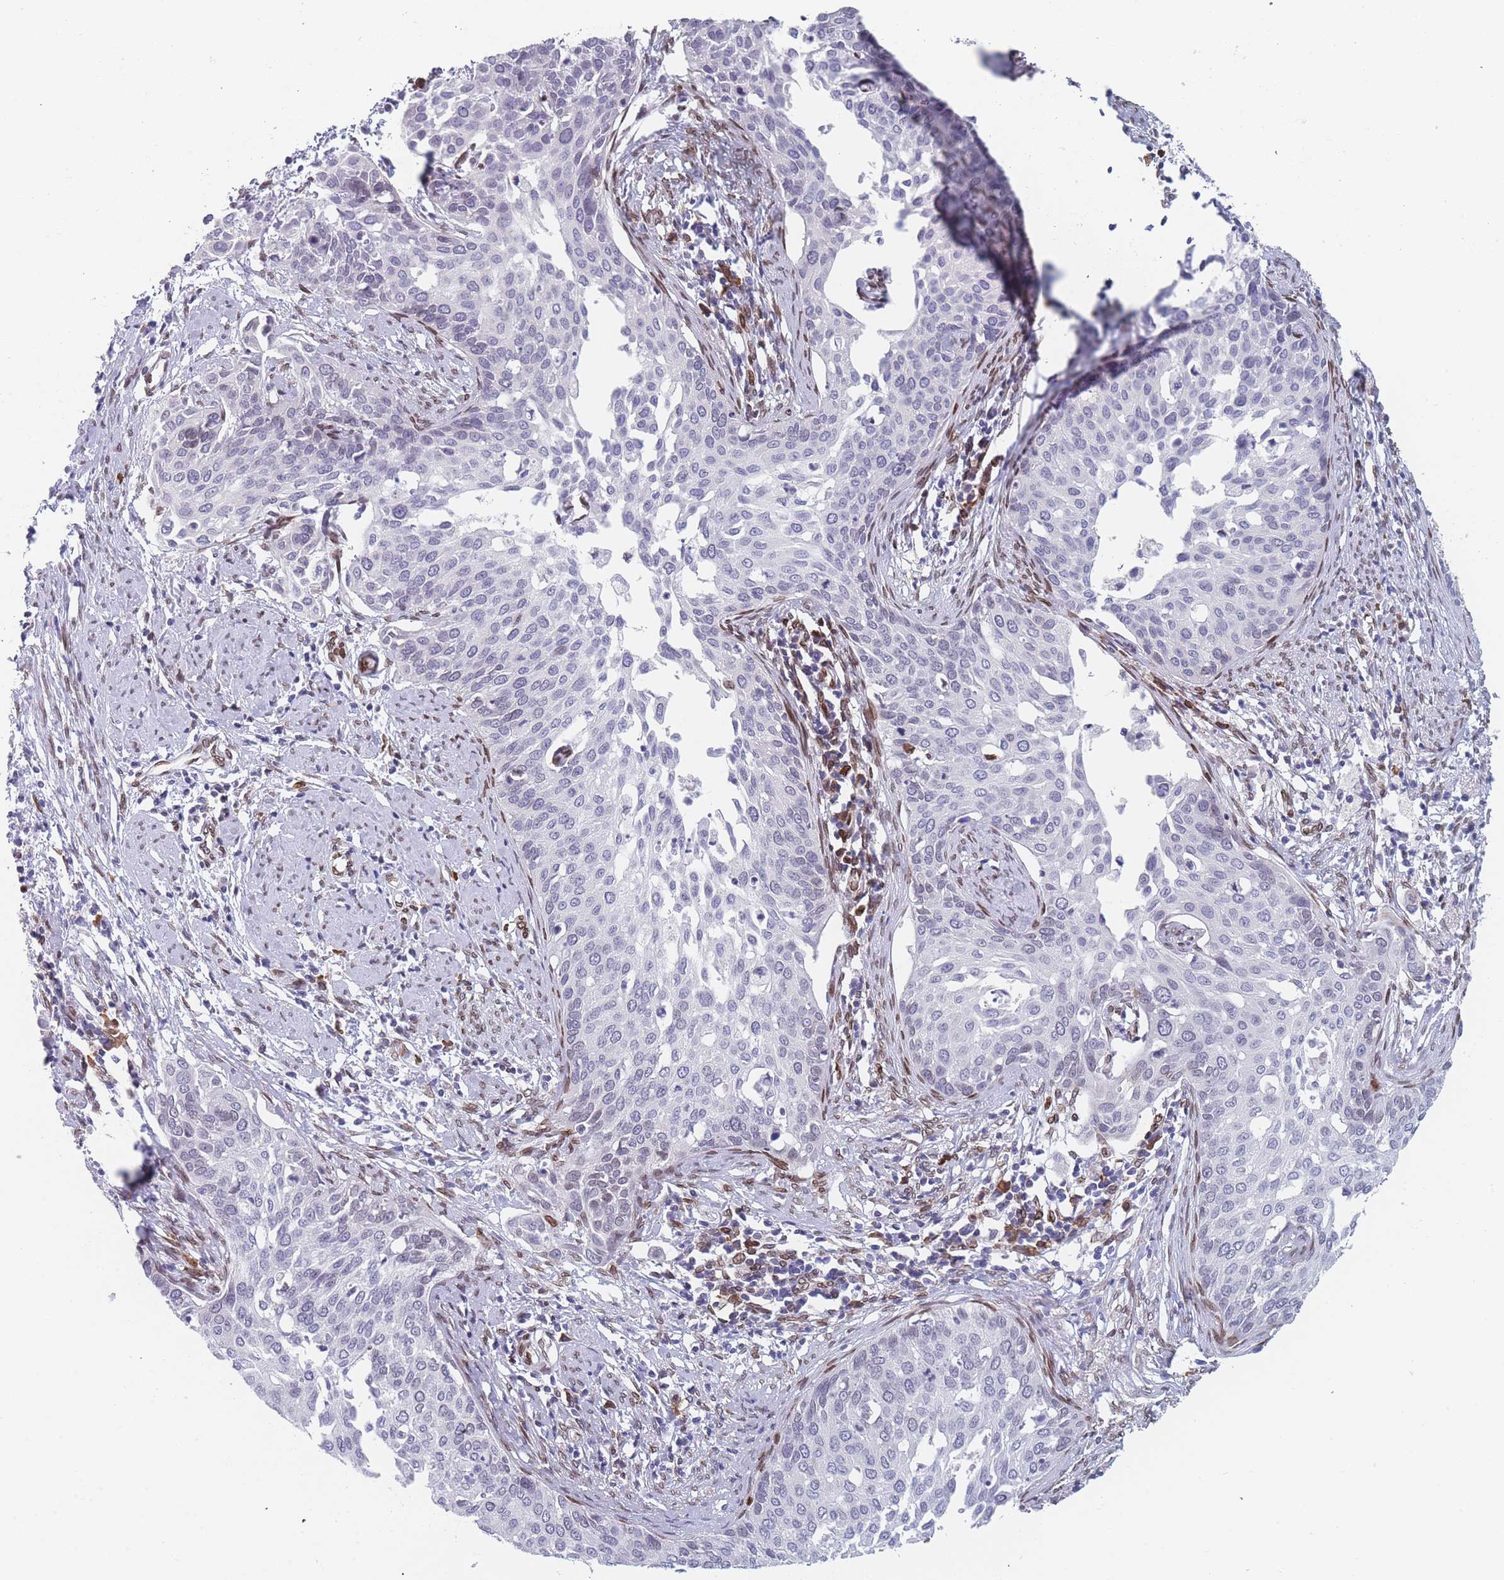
{"staining": {"intensity": "negative", "quantity": "none", "location": "none"}, "tissue": "cervical cancer", "cell_type": "Tumor cells", "image_type": "cancer", "snomed": [{"axis": "morphology", "description": "Squamous cell carcinoma, NOS"}, {"axis": "topography", "description": "Cervix"}], "caption": "Immunohistochemistry (IHC) photomicrograph of neoplastic tissue: human squamous cell carcinoma (cervical) stained with DAB displays no significant protein staining in tumor cells.", "gene": "ZBTB1", "patient": {"sex": "female", "age": 44}}